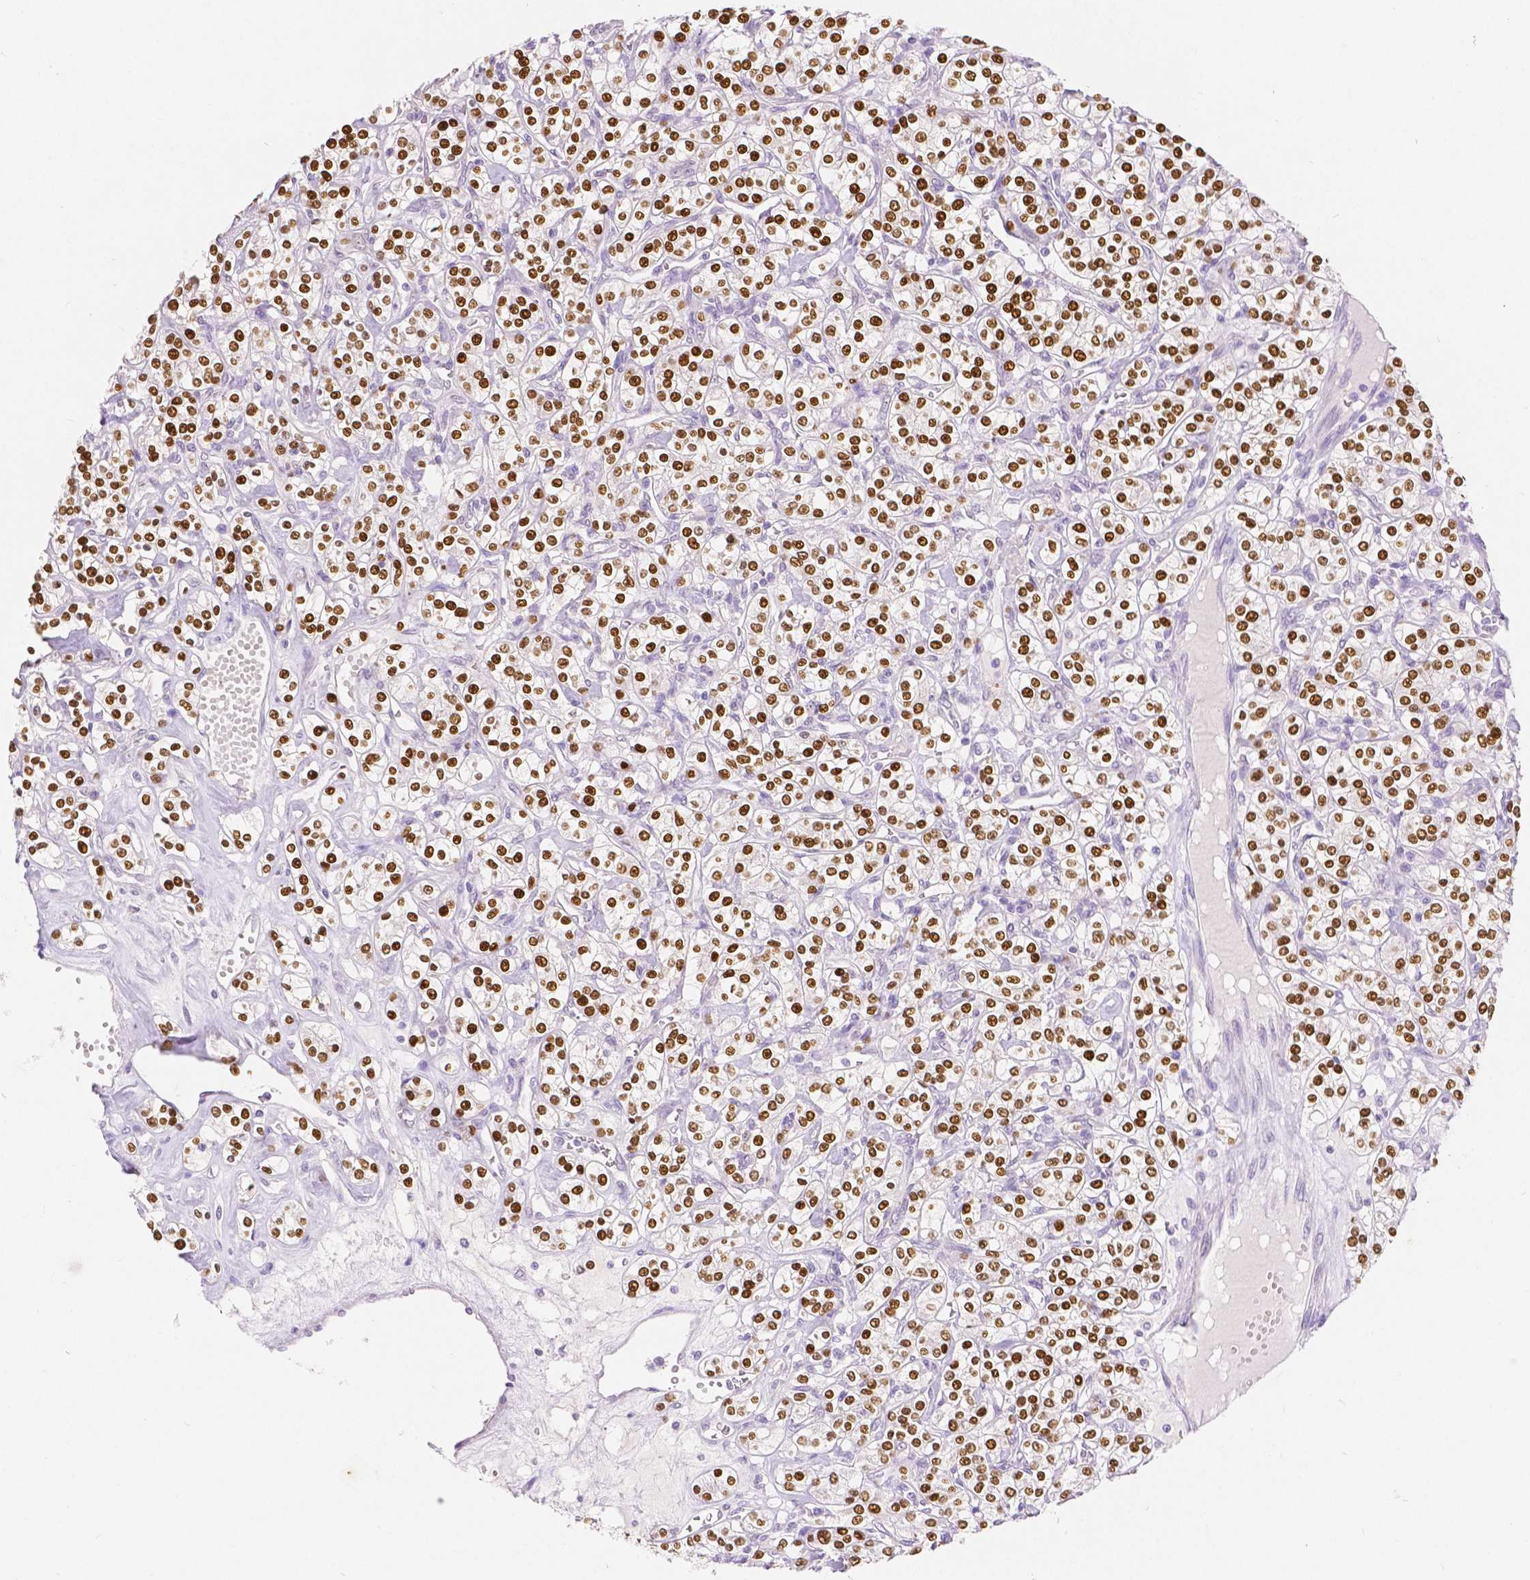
{"staining": {"intensity": "strong", "quantity": ">75%", "location": "nuclear"}, "tissue": "renal cancer", "cell_type": "Tumor cells", "image_type": "cancer", "snomed": [{"axis": "morphology", "description": "Adenocarcinoma, NOS"}, {"axis": "topography", "description": "Kidney"}], "caption": "DAB (3,3'-diaminobenzidine) immunohistochemical staining of renal adenocarcinoma reveals strong nuclear protein expression in approximately >75% of tumor cells. Using DAB (3,3'-diaminobenzidine) (brown) and hematoxylin (blue) stains, captured at high magnification using brightfield microscopy.", "gene": "HNF1B", "patient": {"sex": "male", "age": 77}}